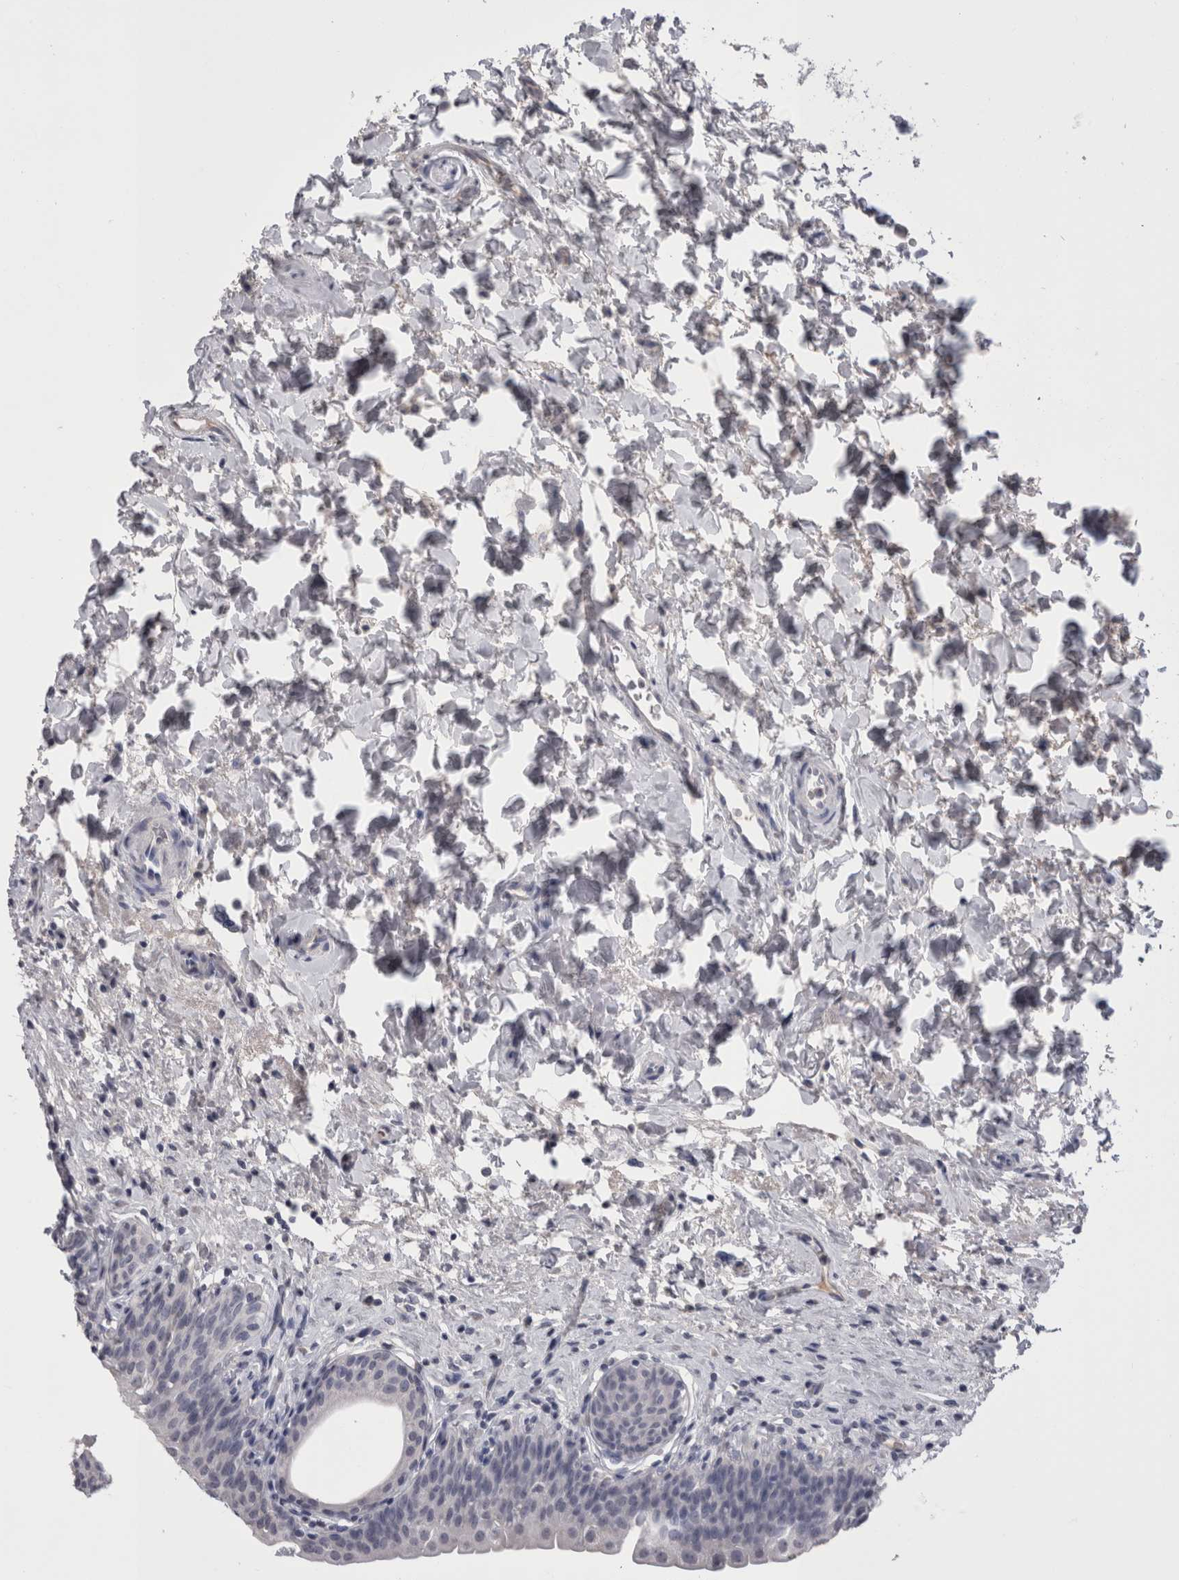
{"staining": {"intensity": "negative", "quantity": "none", "location": "none"}, "tissue": "urinary bladder", "cell_type": "Urothelial cells", "image_type": "normal", "snomed": [{"axis": "morphology", "description": "Normal tissue, NOS"}, {"axis": "topography", "description": "Urinary bladder"}], "caption": "DAB immunohistochemical staining of benign human urinary bladder exhibits no significant staining in urothelial cells.", "gene": "CDHR5", "patient": {"sex": "male", "age": 83}}